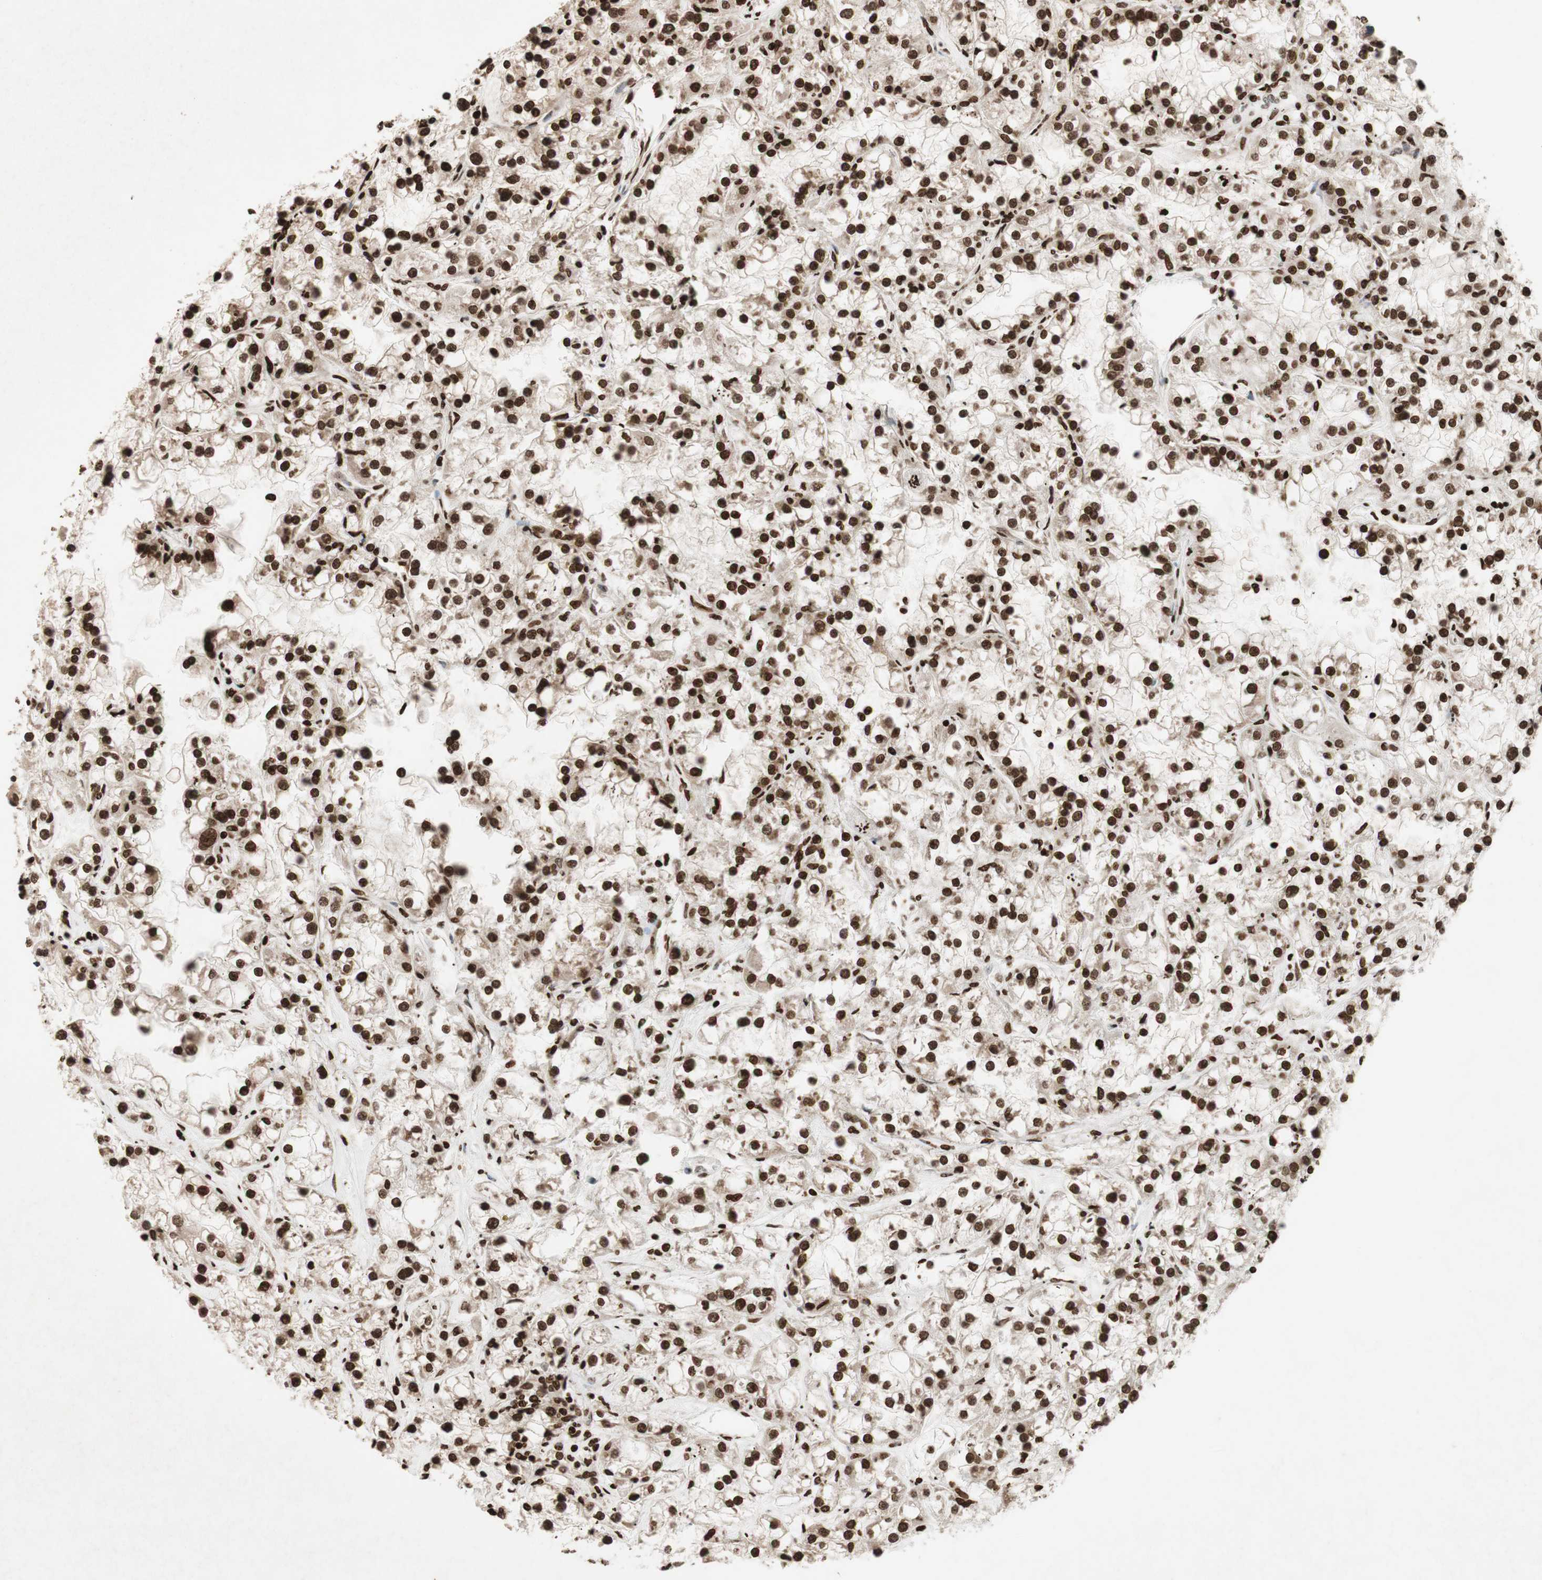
{"staining": {"intensity": "strong", "quantity": ">75%", "location": "nuclear"}, "tissue": "renal cancer", "cell_type": "Tumor cells", "image_type": "cancer", "snomed": [{"axis": "morphology", "description": "Adenocarcinoma, NOS"}, {"axis": "topography", "description": "Kidney"}], "caption": "Immunohistochemical staining of human renal adenocarcinoma demonstrates high levels of strong nuclear positivity in approximately >75% of tumor cells.", "gene": "NCOA3", "patient": {"sex": "female", "age": 52}}